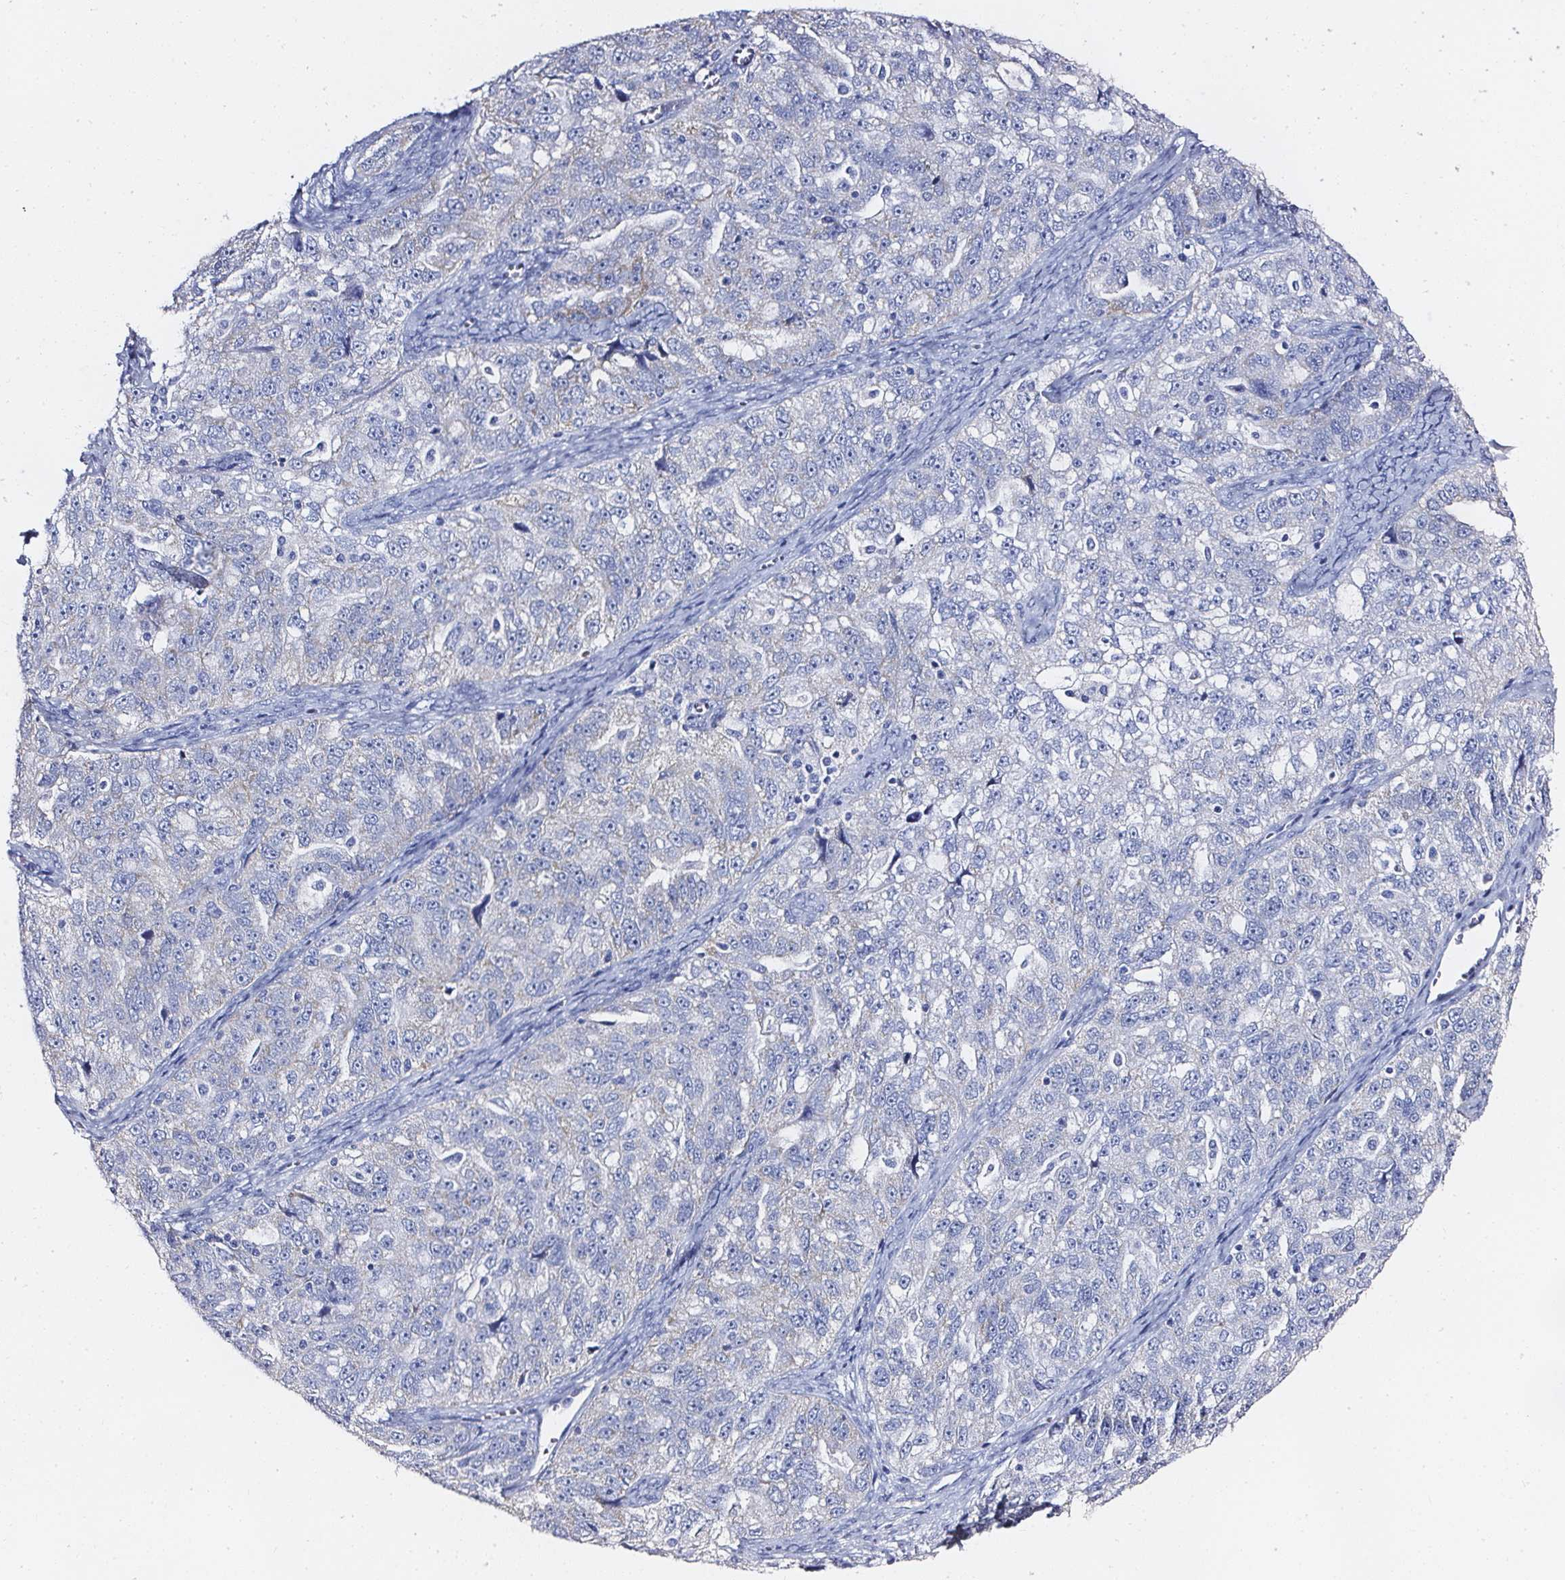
{"staining": {"intensity": "negative", "quantity": "none", "location": "none"}, "tissue": "ovarian cancer", "cell_type": "Tumor cells", "image_type": "cancer", "snomed": [{"axis": "morphology", "description": "Cystadenocarcinoma, serous, NOS"}, {"axis": "topography", "description": "Ovary"}], "caption": "Immunohistochemistry (IHC) image of ovarian cancer stained for a protein (brown), which shows no positivity in tumor cells.", "gene": "ELAVL2", "patient": {"sex": "female", "age": 51}}